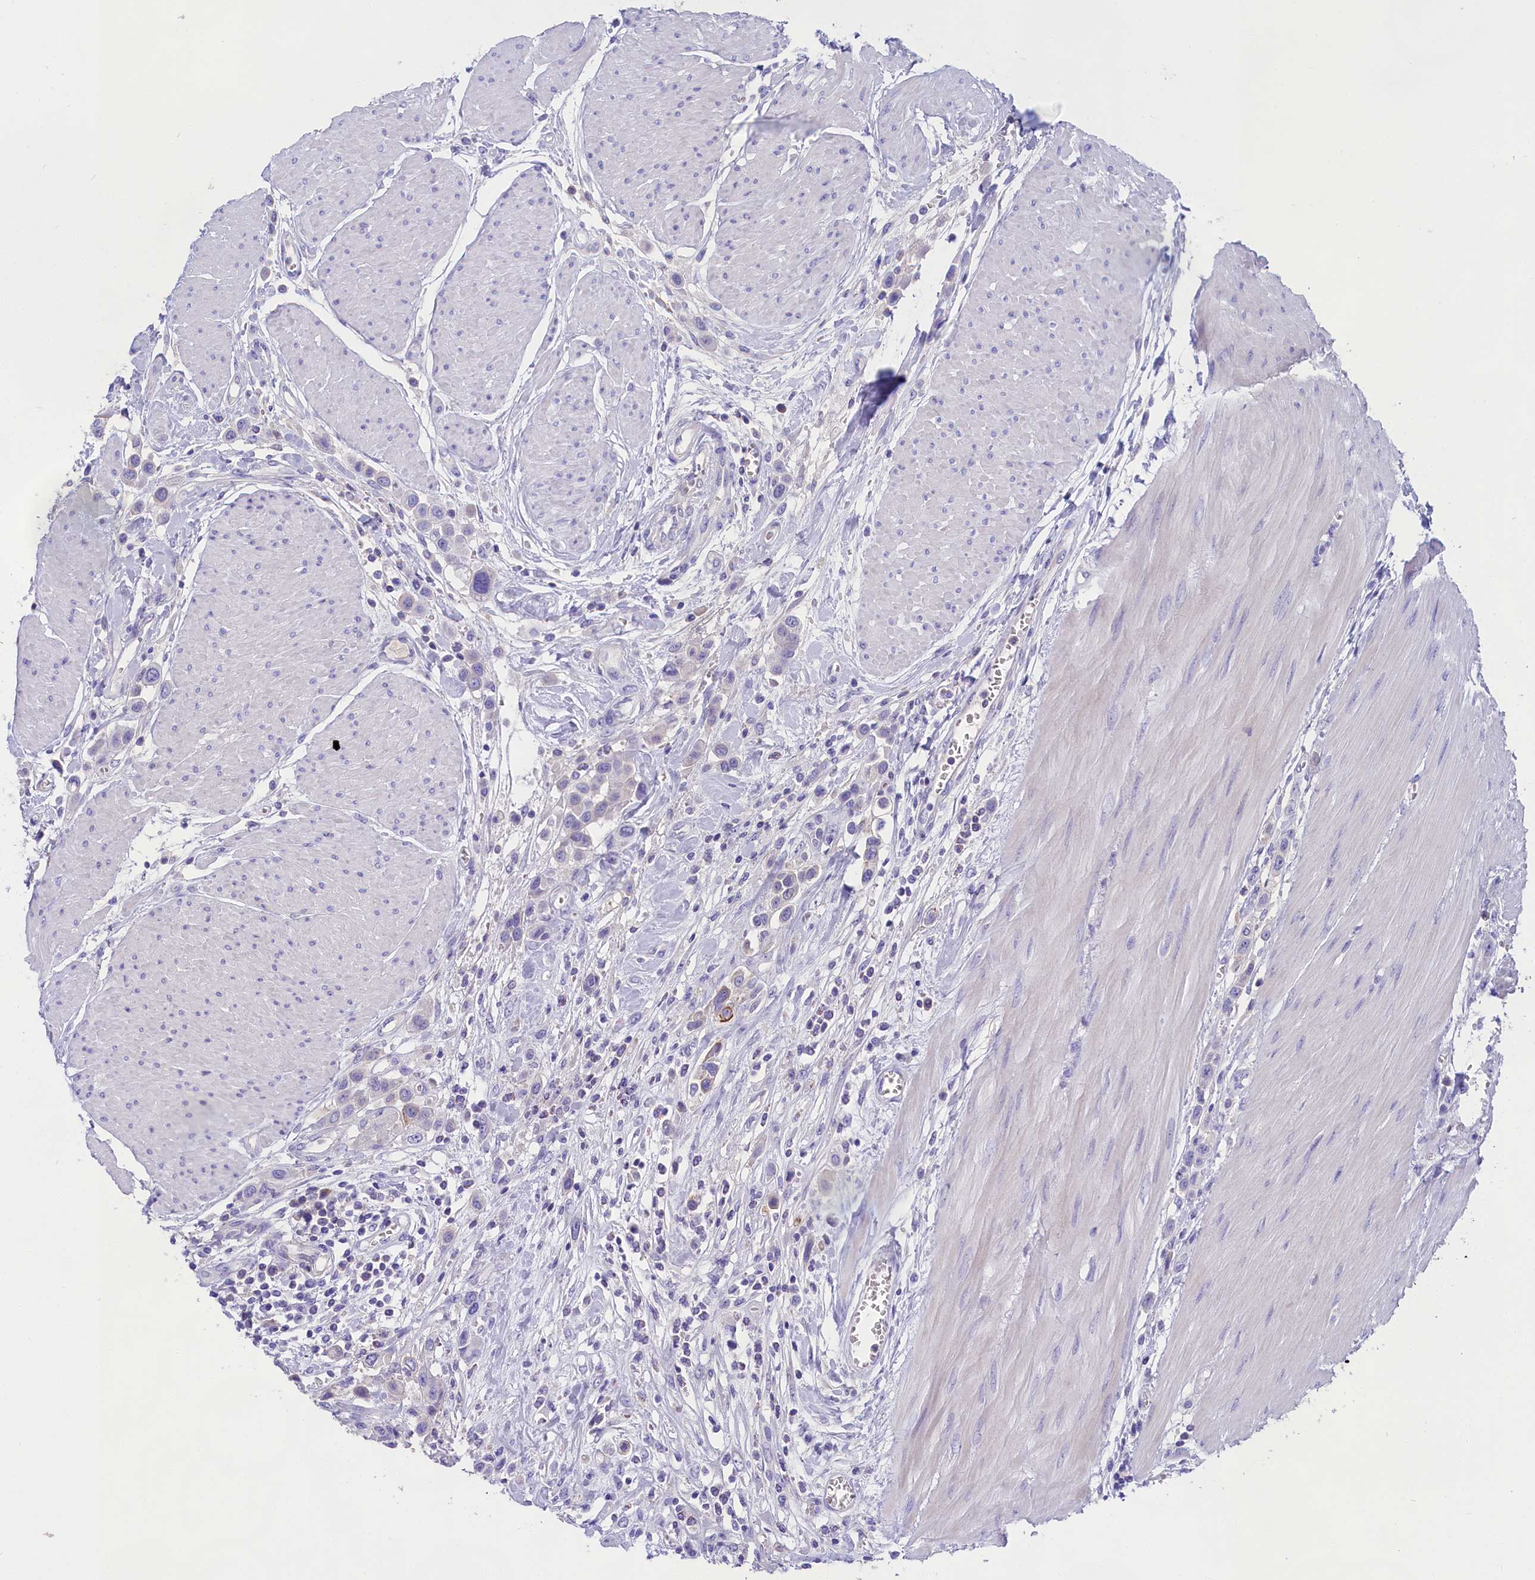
{"staining": {"intensity": "negative", "quantity": "none", "location": "none"}, "tissue": "urothelial cancer", "cell_type": "Tumor cells", "image_type": "cancer", "snomed": [{"axis": "morphology", "description": "Urothelial carcinoma, High grade"}, {"axis": "topography", "description": "Urinary bladder"}], "caption": "Immunohistochemistry photomicrograph of high-grade urothelial carcinoma stained for a protein (brown), which reveals no expression in tumor cells.", "gene": "SULT2A1", "patient": {"sex": "male", "age": 50}}